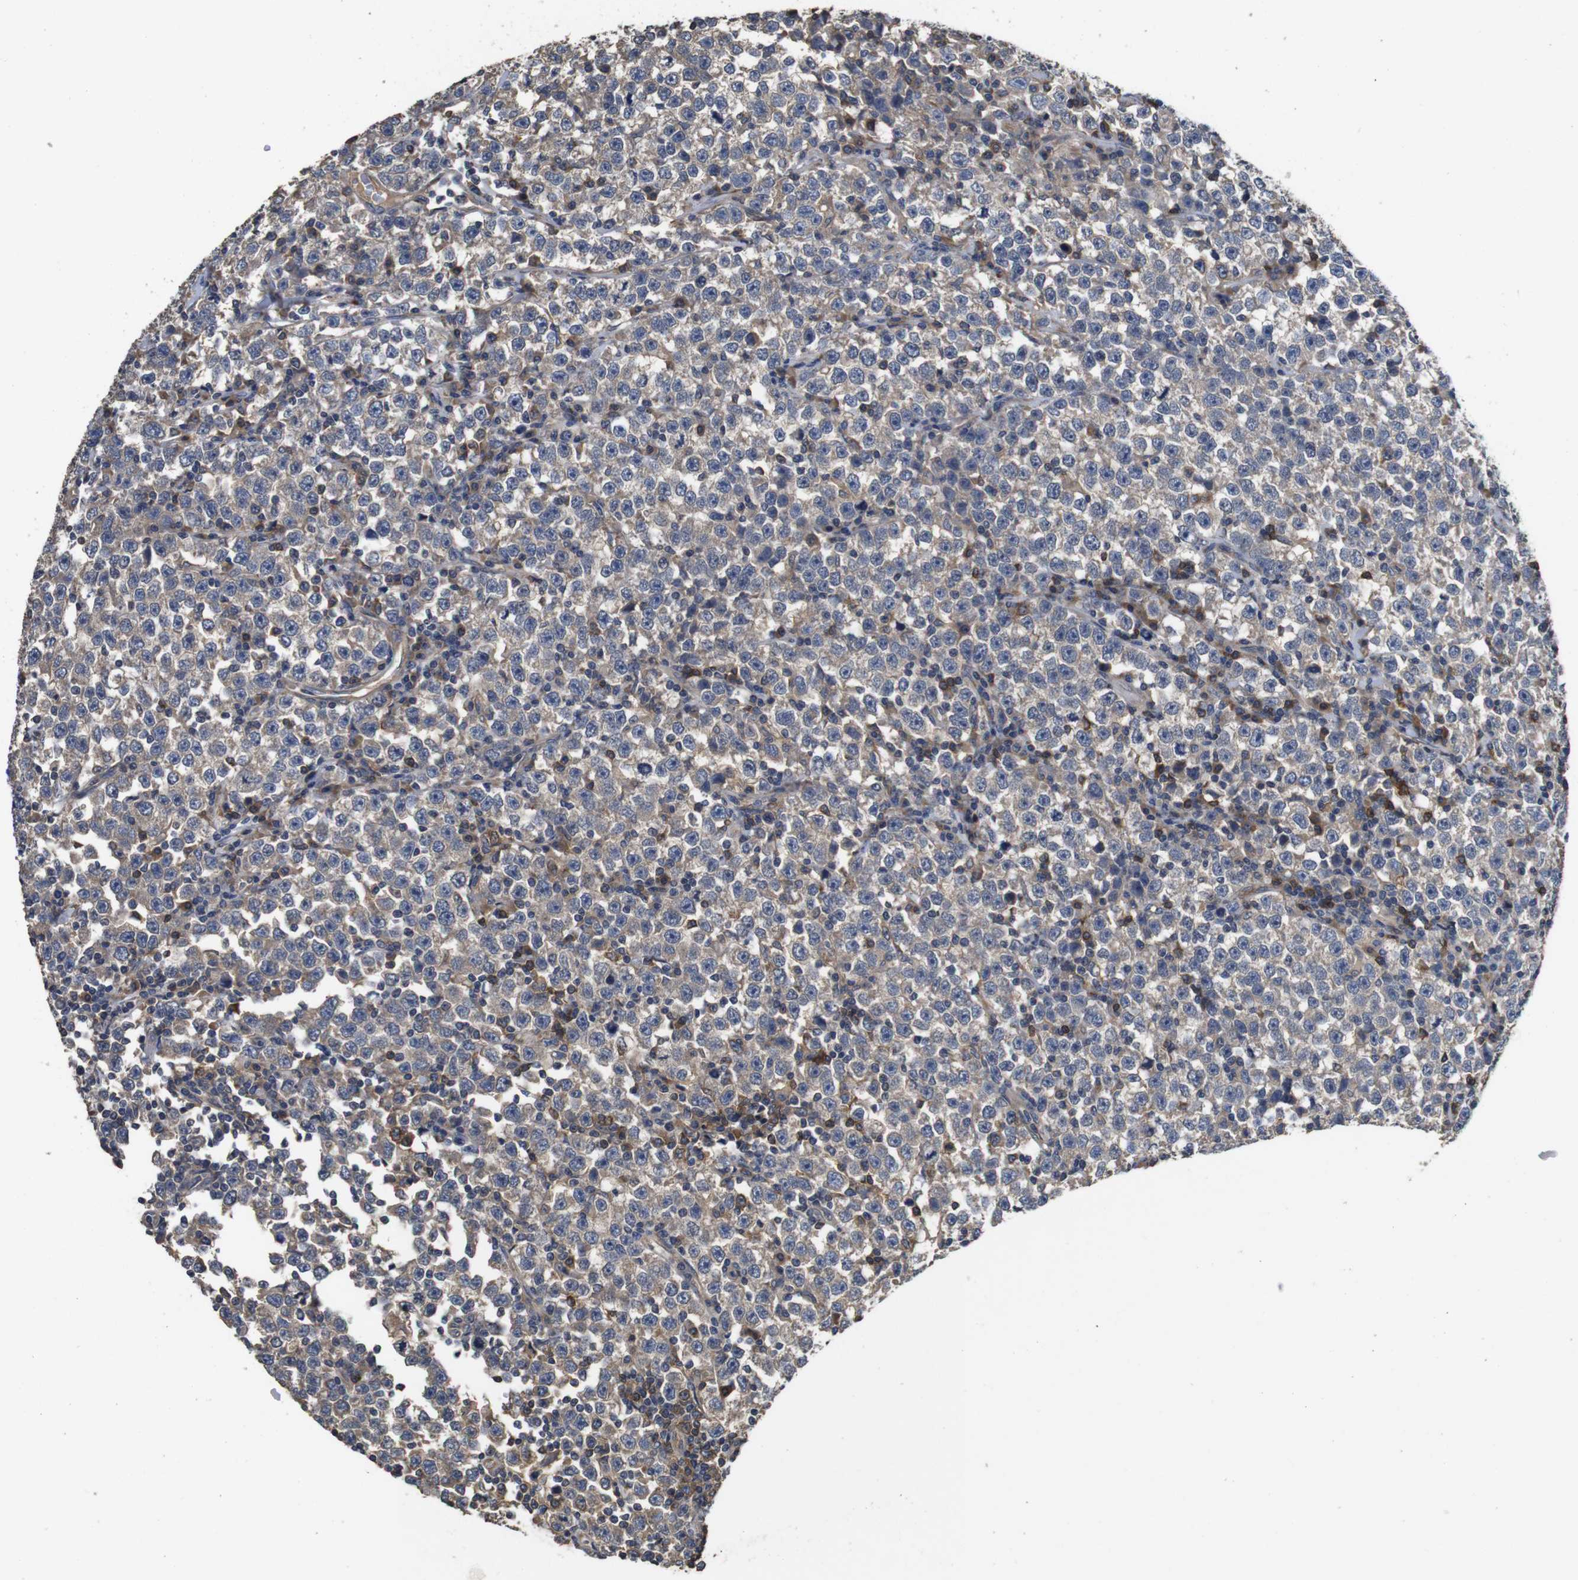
{"staining": {"intensity": "weak", "quantity": "<25%", "location": "cytoplasmic/membranous"}, "tissue": "testis cancer", "cell_type": "Tumor cells", "image_type": "cancer", "snomed": [{"axis": "morphology", "description": "Seminoma, NOS"}, {"axis": "topography", "description": "Testis"}], "caption": "Immunohistochemistry (IHC) of human testis seminoma displays no positivity in tumor cells.", "gene": "ARHGAP24", "patient": {"sex": "male", "age": 43}}